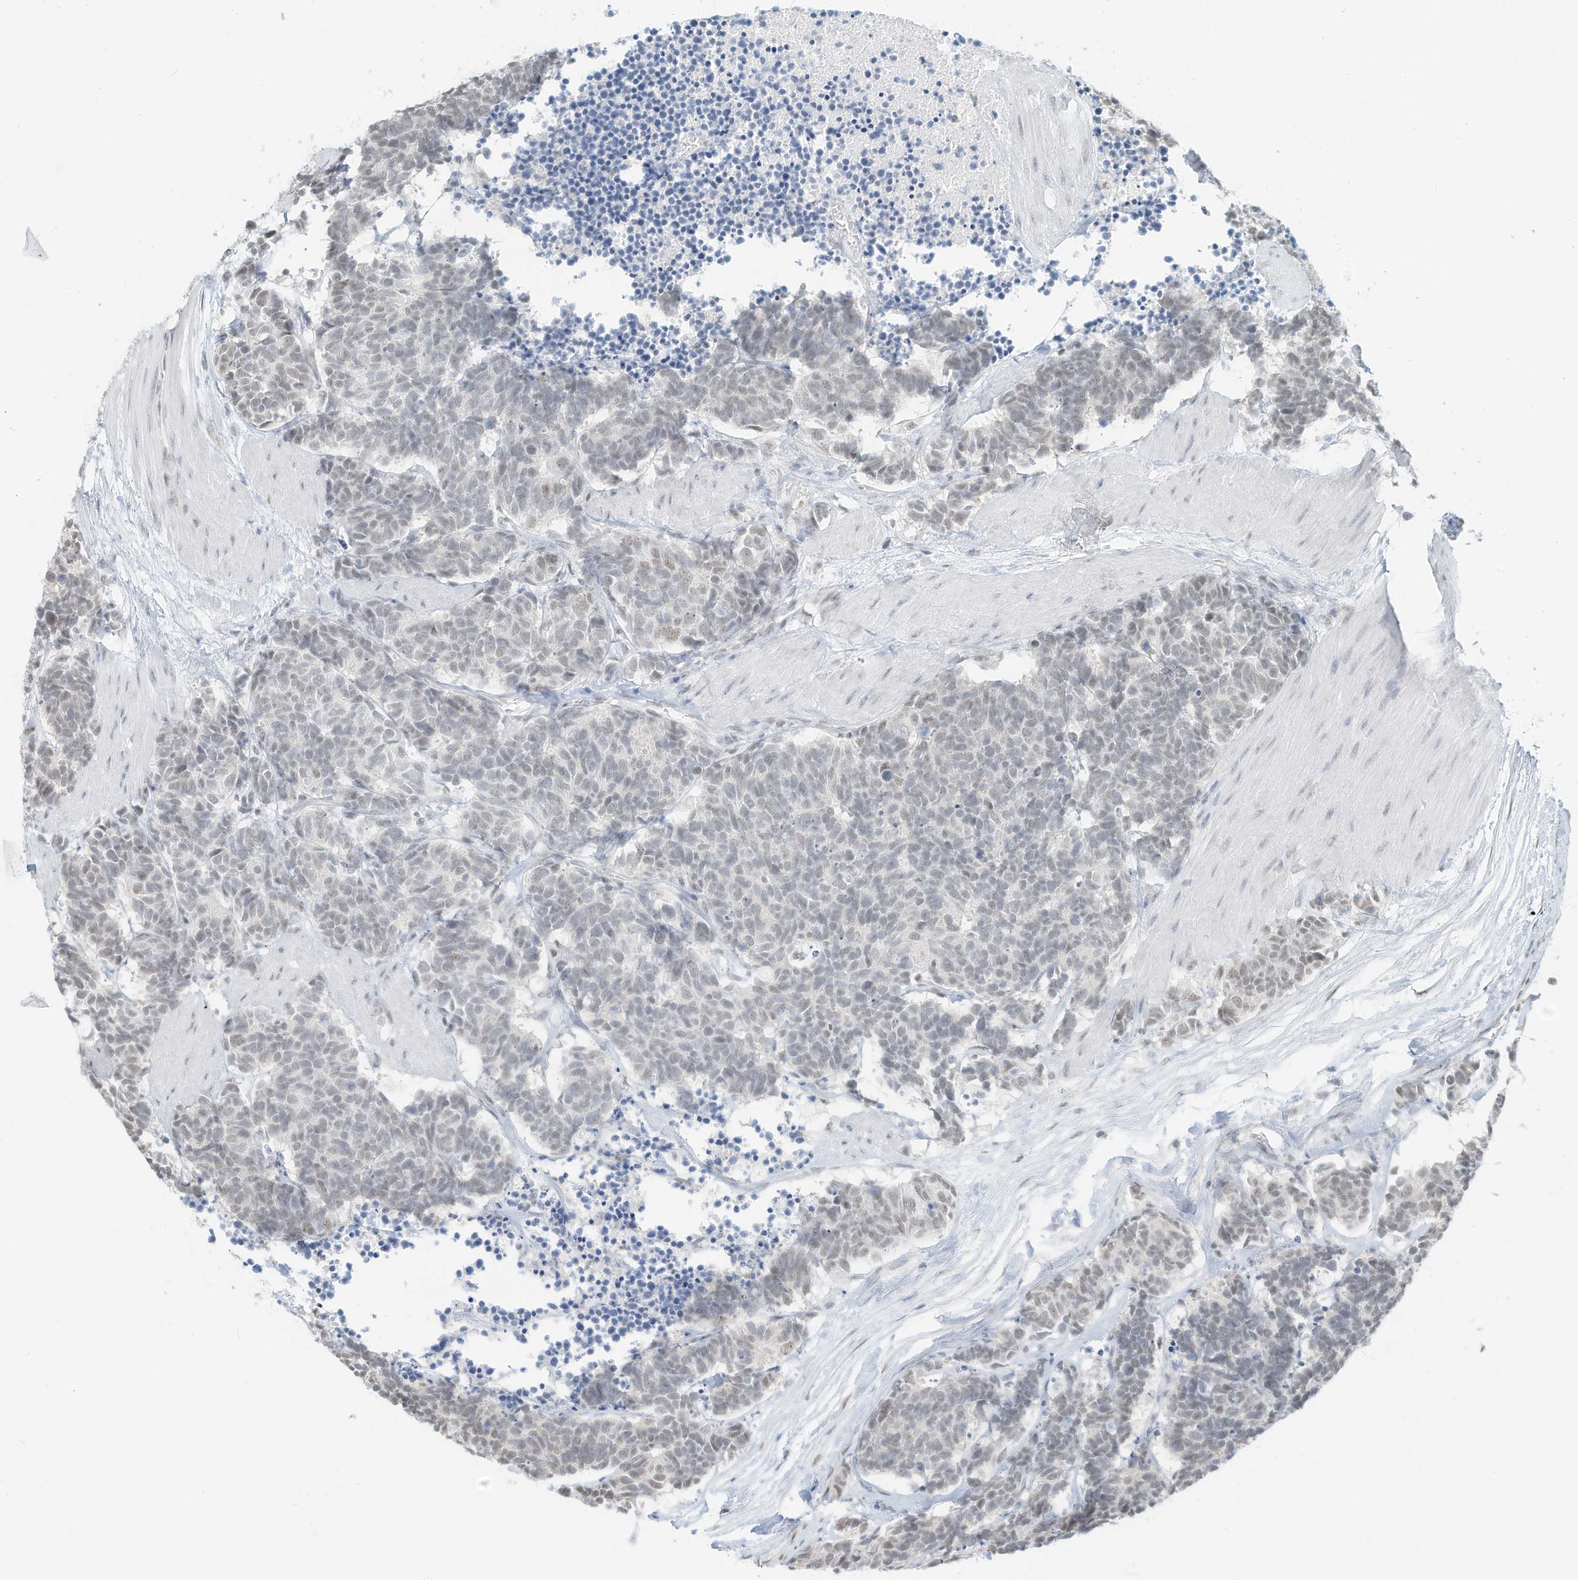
{"staining": {"intensity": "negative", "quantity": "none", "location": "none"}, "tissue": "carcinoid", "cell_type": "Tumor cells", "image_type": "cancer", "snomed": [{"axis": "morphology", "description": "Carcinoma, NOS"}, {"axis": "morphology", "description": "Carcinoid, malignant, NOS"}, {"axis": "topography", "description": "Urinary bladder"}], "caption": "High magnification brightfield microscopy of malignant carcinoid stained with DAB (3,3'-diaminobenzidine) (brown) and counterstained with hematoxylin (blue): tumor cells show no significant positivity.", "gene": "PGC", "patient": {"sex": "male", "age": 57}}